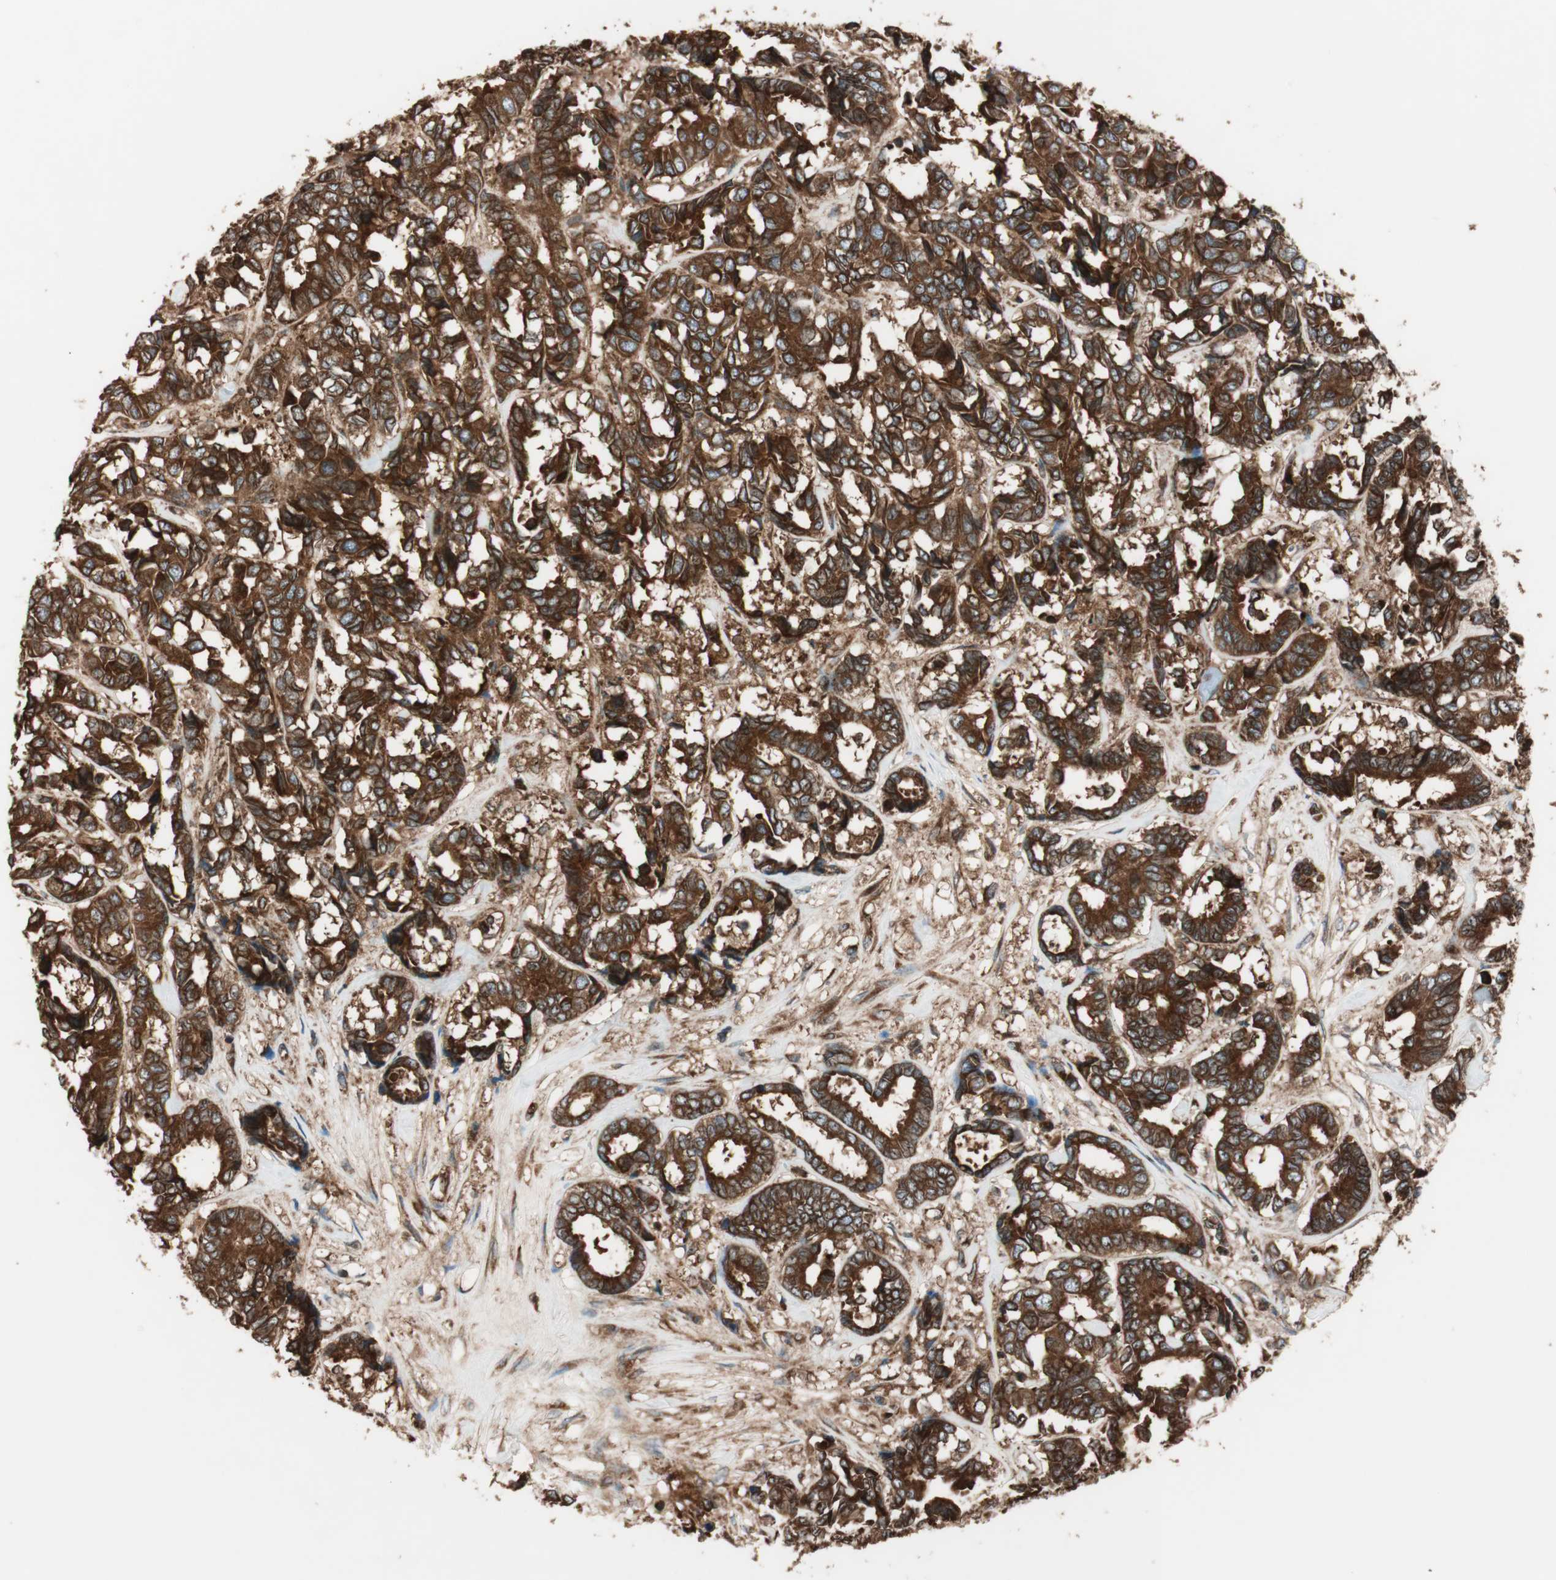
{"staining": {"intensity": "strong", "quantity": ">75%", "location": "cytoplasmic/membranous"}, "tissue": "breast cancer", "cell_type": "Tumor cells", "image_type": "cancer", "snomed": [{"axis": "morphology", "description": "Duct carcinoma"}, {"axis": "topography", "description": "Breast"}], "caption": "Immunohistochemistry histopathology image of neoplastic tissue: human breast infiltrating ductal carcinoma stained using immunohistochemistry reveals high levels of strong protein expression localized specifically in the cytoplasmic/membranous of tumor cells, appearing as a cytoplasmic/membranous brown color.", "gene": "RAB5A", "patient": {"sex": "female", "age": 87}}